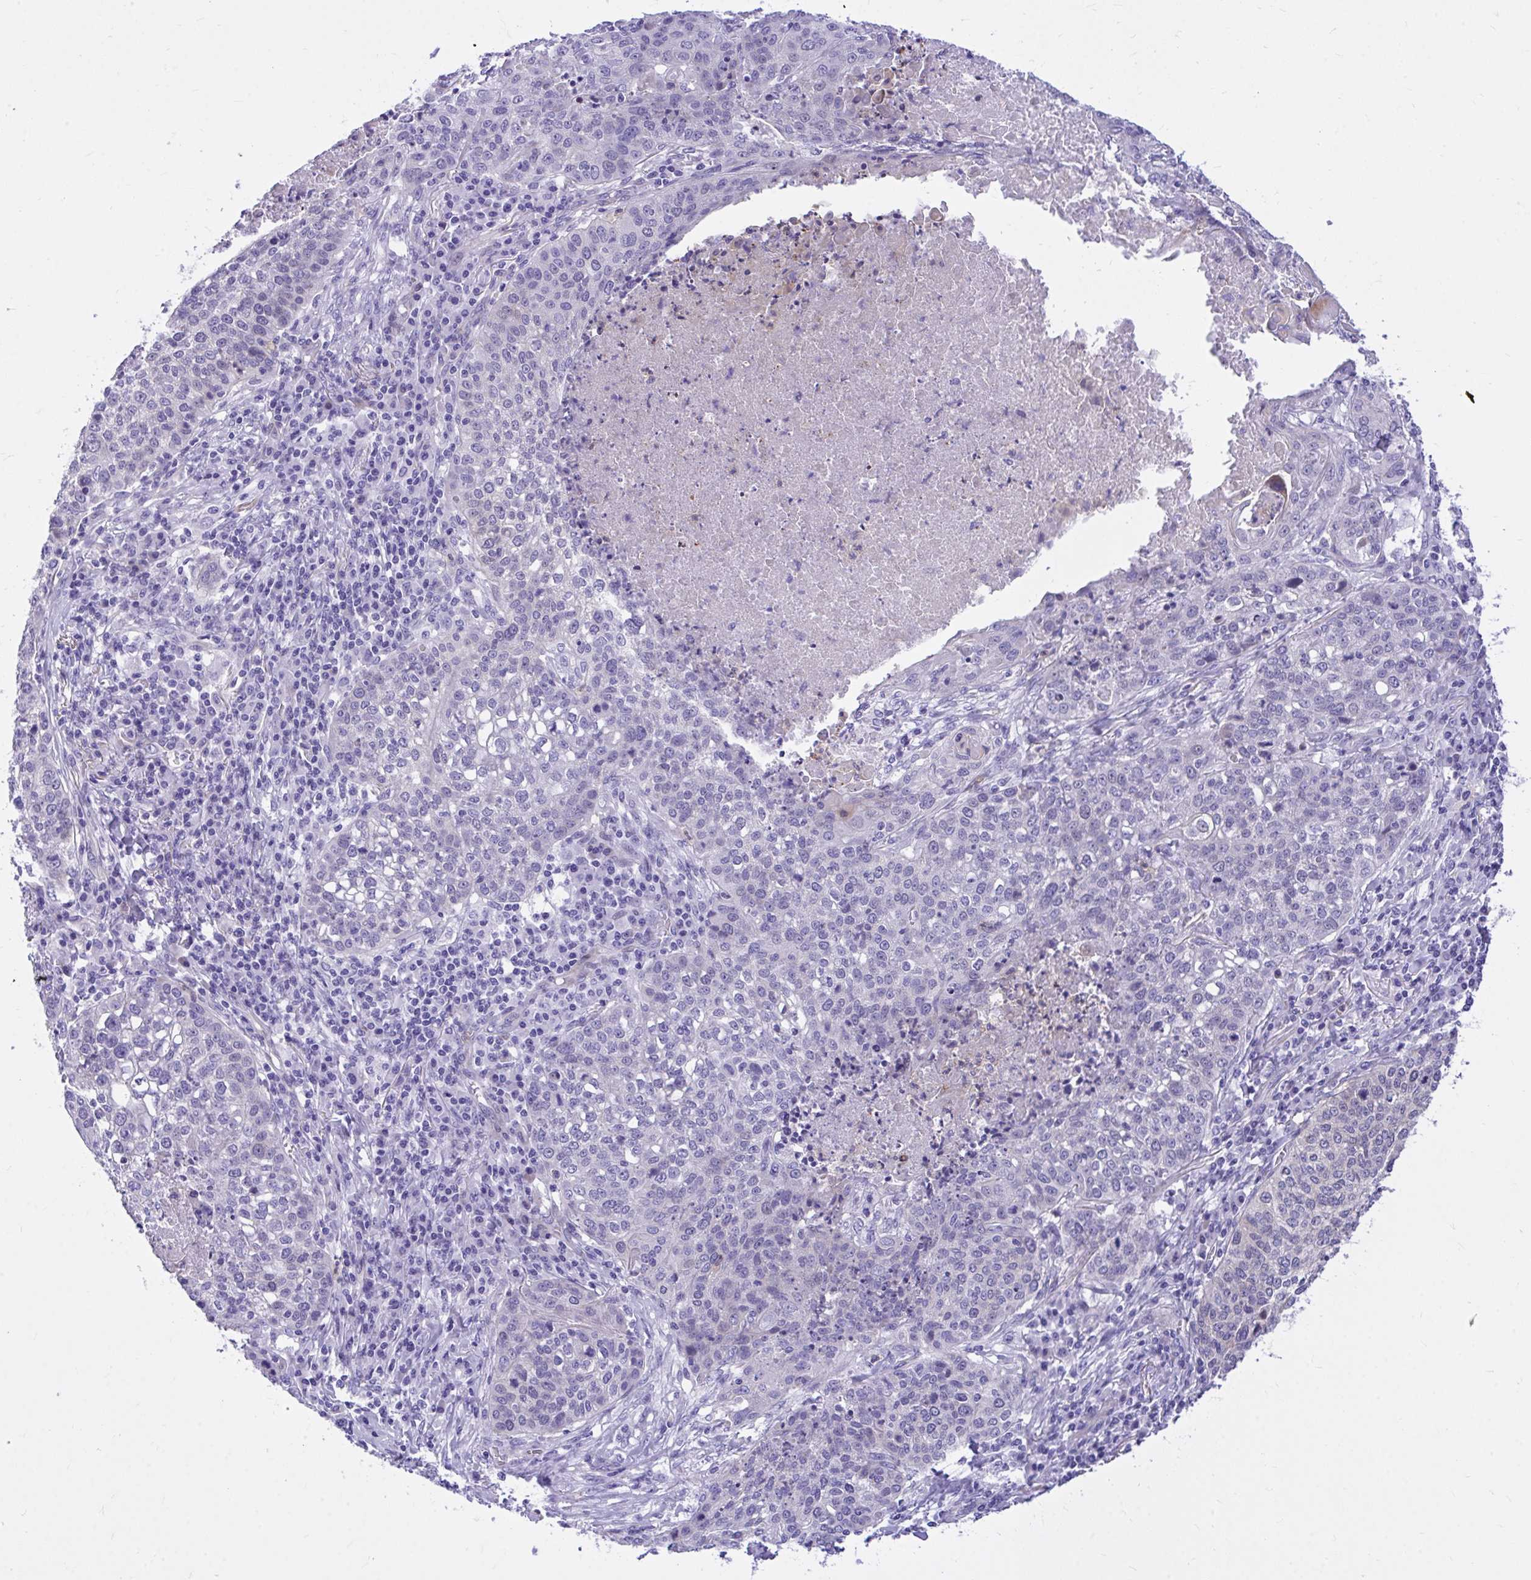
{"staining": {"intensity": "negative", "quantity": "none", "location": "none"}, "tissue": "lung cancer", "cell_type": "Tumor cells", "image_type": "cancer", "snomed": [{"axis": "morphology", "description": "Squamous cell carcinoma, NOS"}, {"axis": "topography", "description": "Lung"}], "caption": "This is an immunohistochemistry image of lung cancer. There is no positivity in tumor cells.", "gene": "ADAMTSL1", "patient": {"sex": "male", "age": 63}}